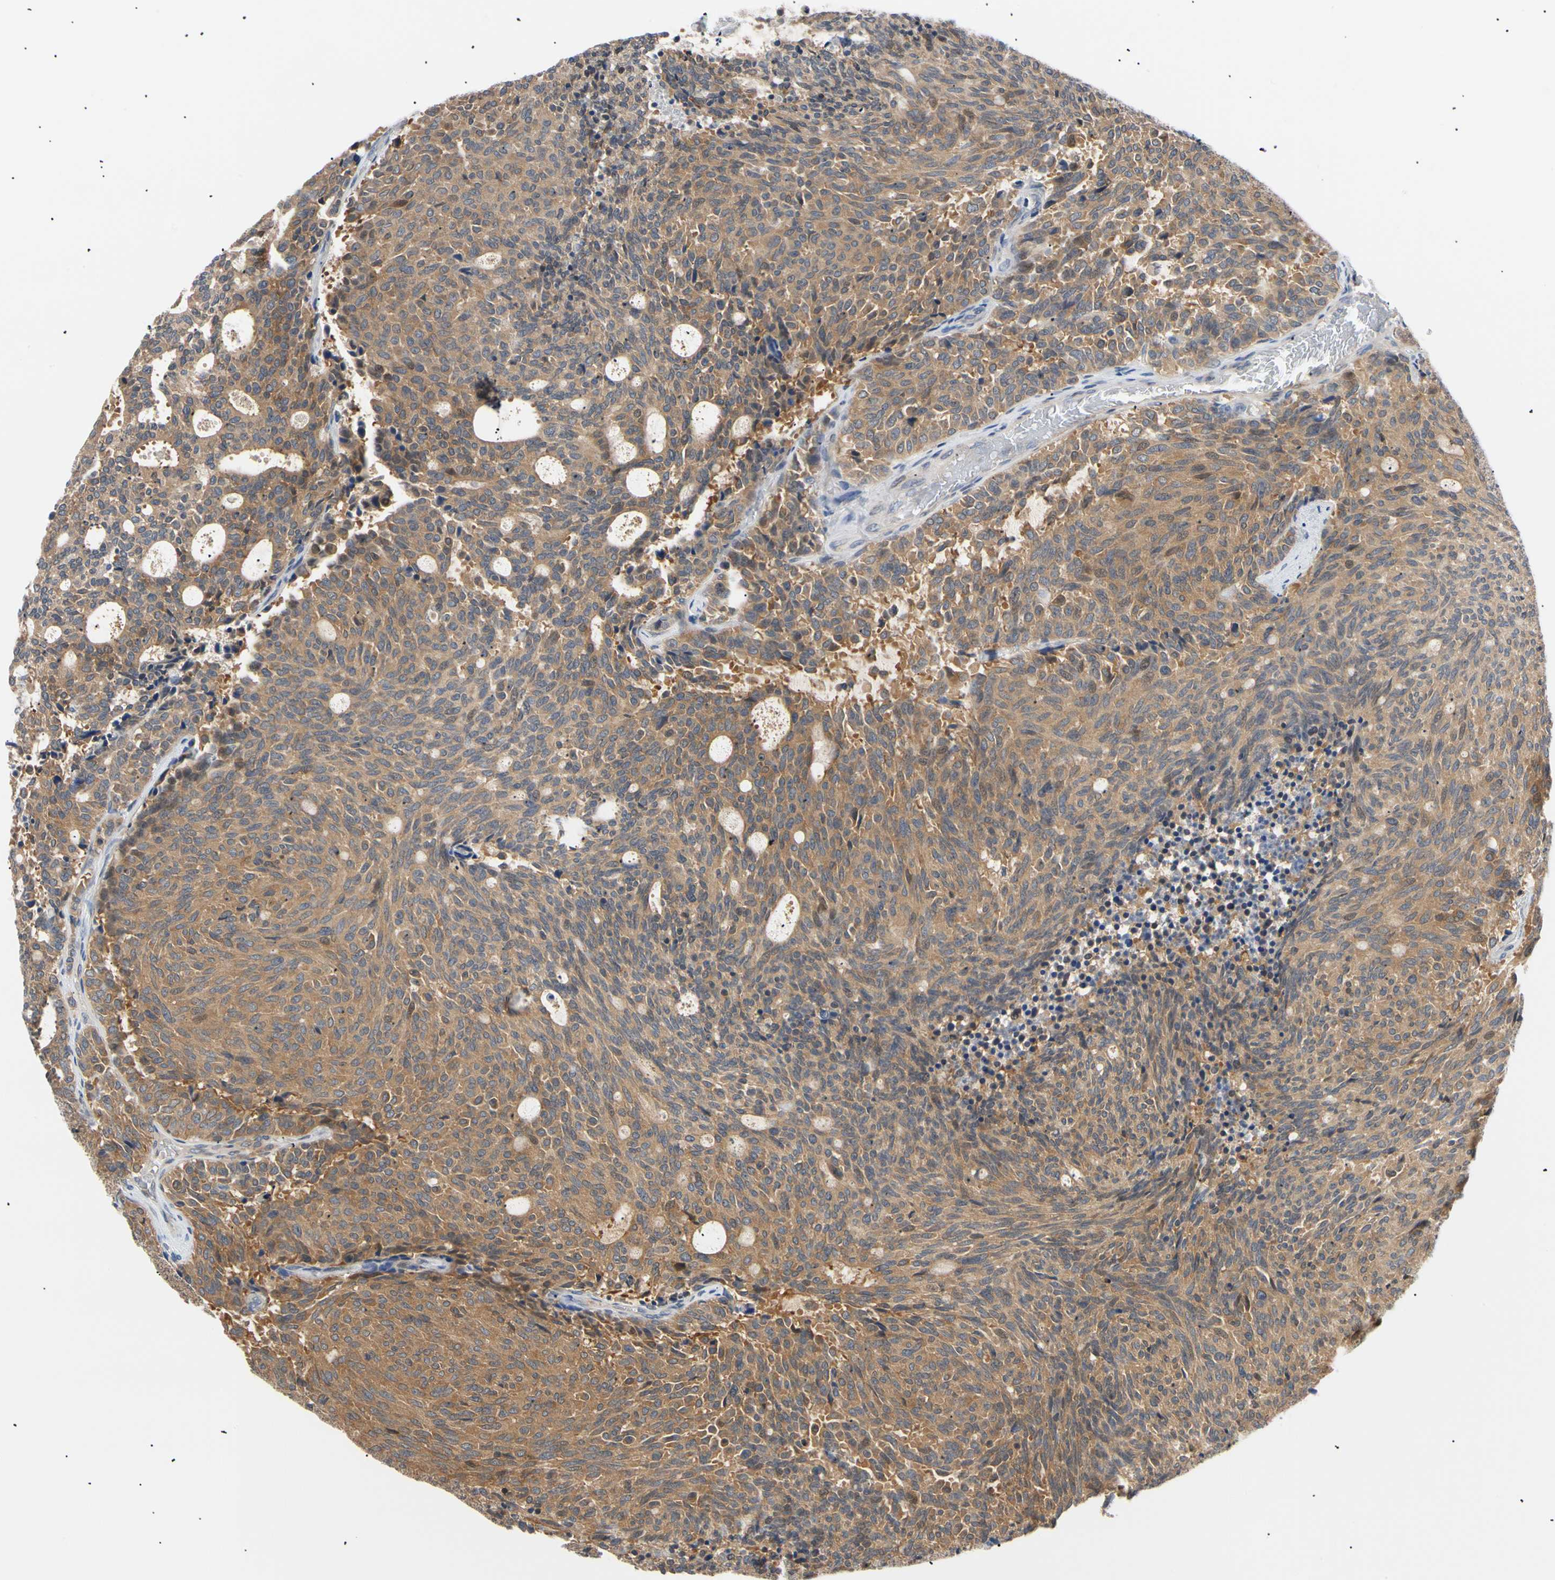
{"staining": {"intensity": "moderate", "quantity": ">75%", "location": "cytoplasmic/membranous"}, "tissue": "carcinoid", "cell_type": "Tumor cells", "image_type": "cancer", "snomed": [{"axis": "morphology", "description": "Carcinoid, malignant, NOS"}, {"axis": "topography", "description": "Pancreas"}], "caption": "Human carcinoid stained with a protein marker displays moderate staining in tumor cells.", "gene": "SEC23B", "patient": {"sex": "female", "age": 54}}